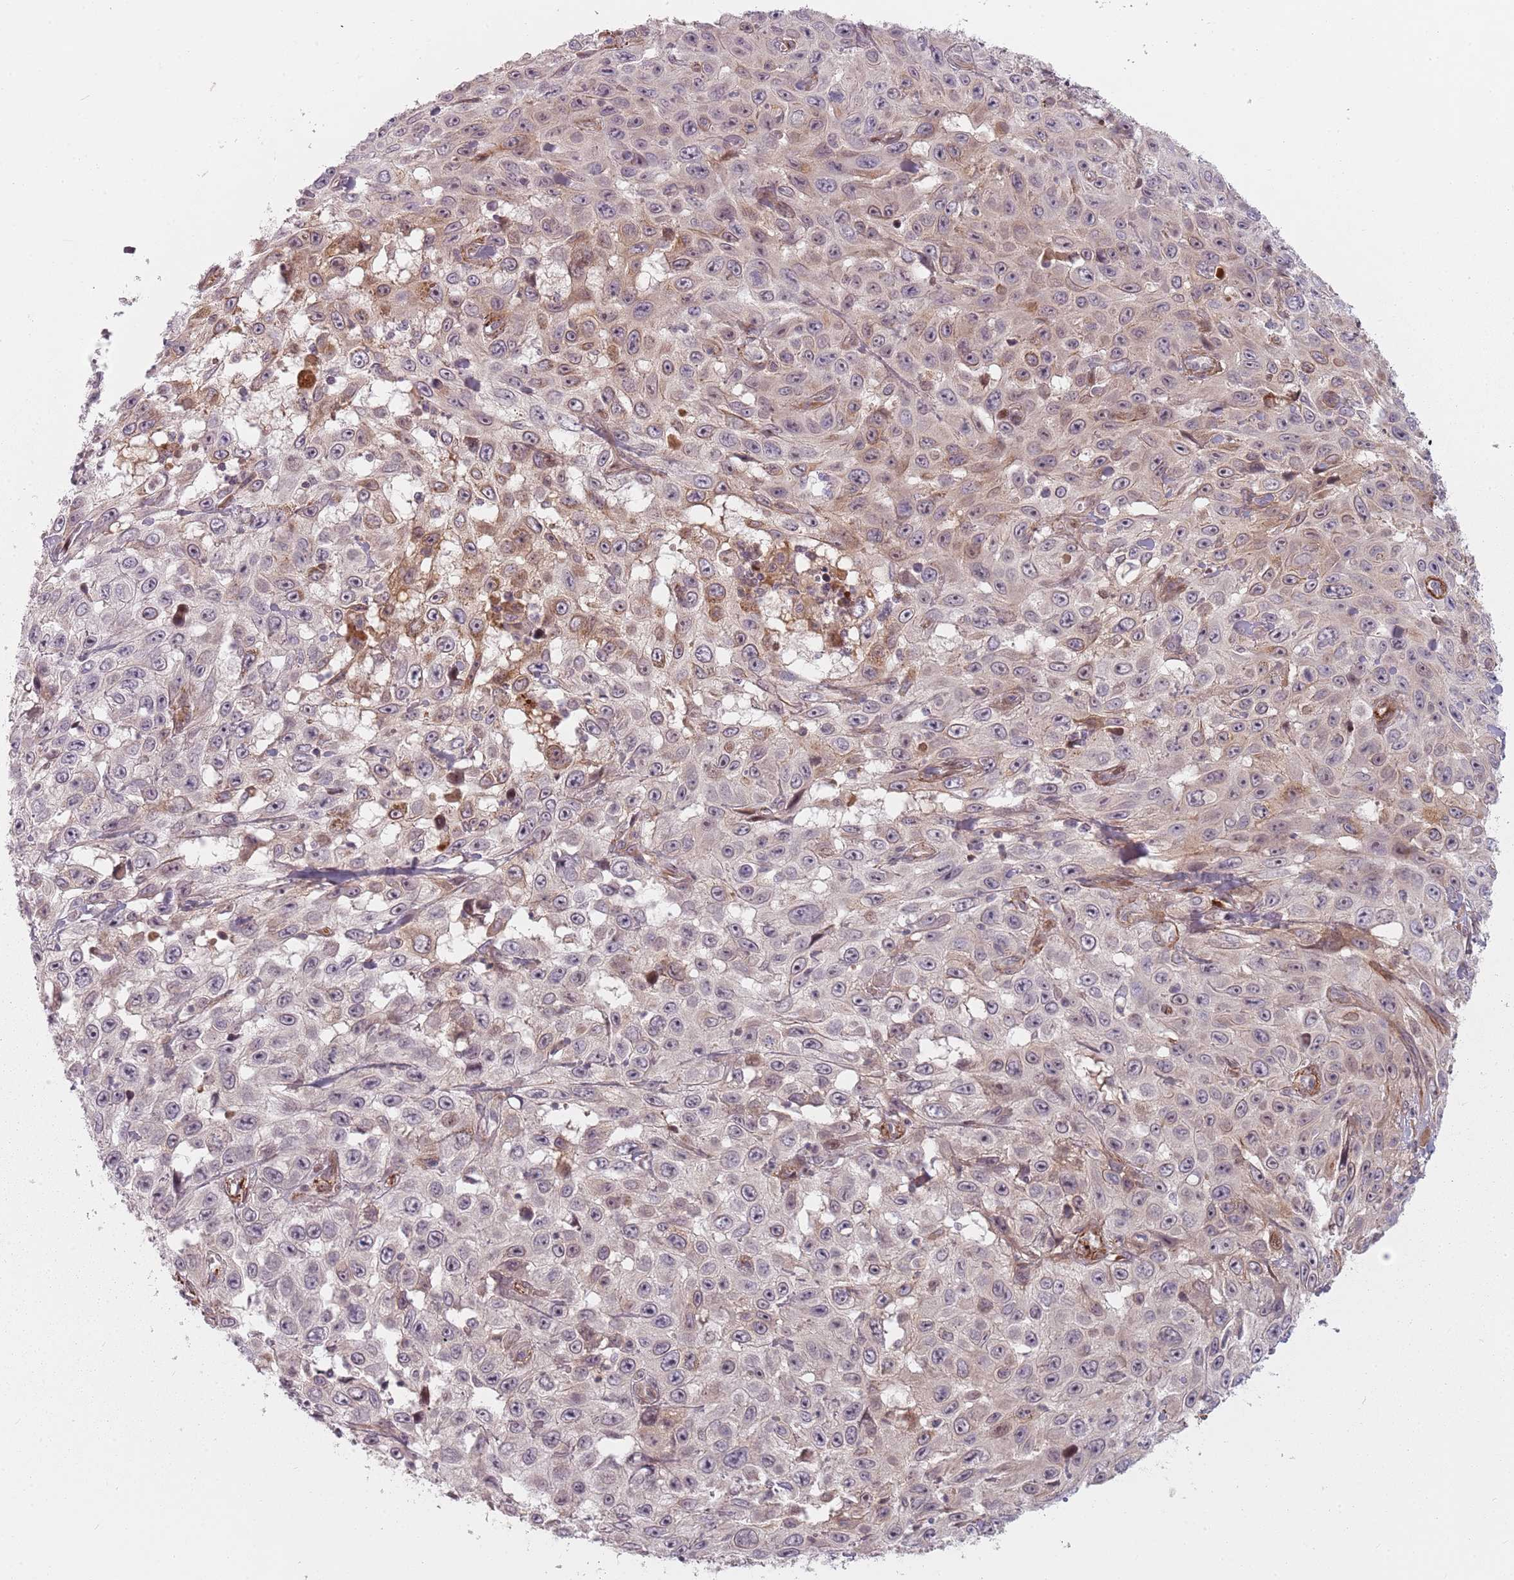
{"staining": {"intensity": "negative", "quantity": "none", "location": "none"}, "tissue": "skin cancer", "cell_type": "Tumor cells", "image_type": "cancer", "snomed": [{"axis": "morphology", "description": "Squamous cell carcinoma, NOS"}, {"axis": "topography", "description": "Skin"}], "caption": "Immunohistochemistry (IHC) micrograph of human squamous cell carcinoma (skin) stained for a protein (brown), which displays no staining in tumor cells.", "gene": "RPS6KA2", "patient": {"sex": "male", "age": 82}}